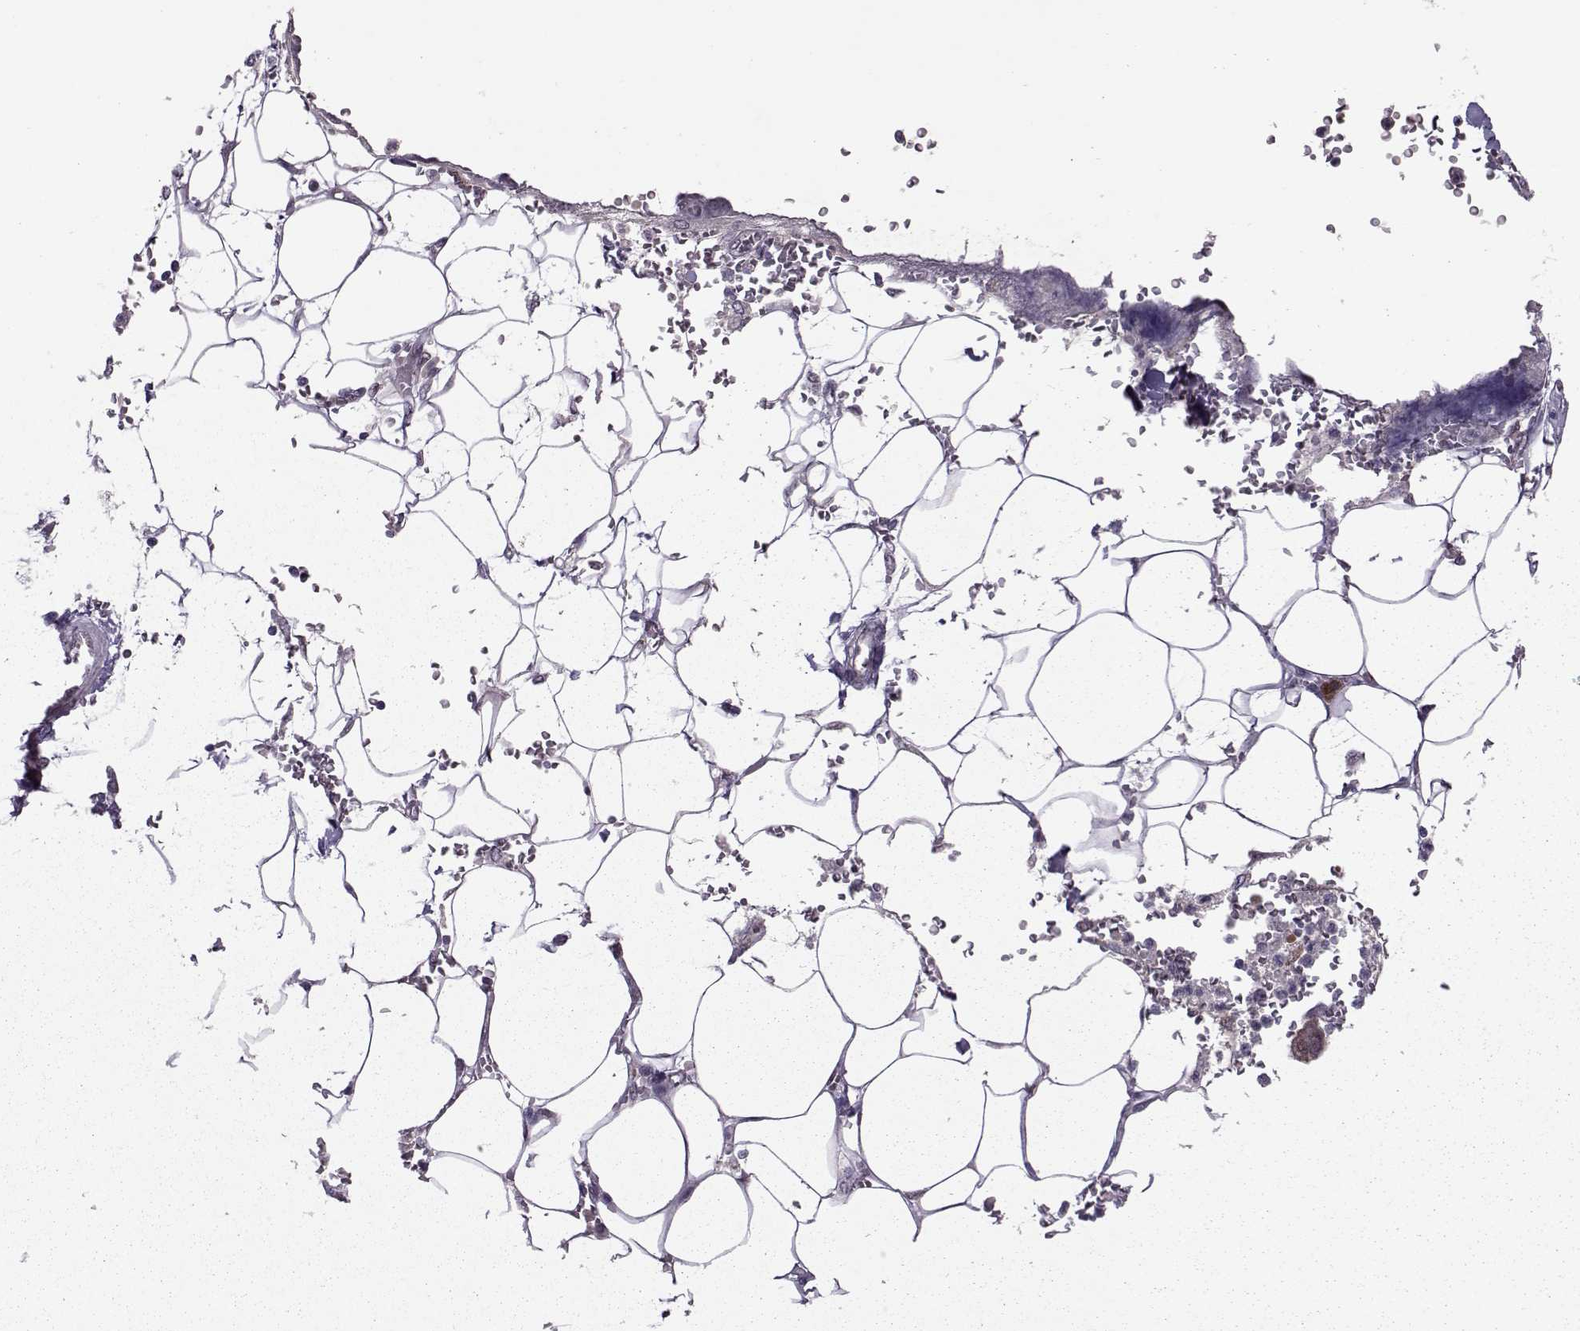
{"staining": {"intensity": "moderate", "quantity": "25%-75%", "location": "cytoplasmic/membranous,nuclear"}, "tissue": "pancreatic cancer", "cell_type": "Tumor cells", "image_type": "cancer", "snomed": [{"axis": "morphology", "description": "Adenocarcinoma, NOS"}, {"axis": "topography", "description": "Pancreas"}], "caption": "Immunohistochemistry of adenocarcinoma (pancreatic) displays medium levels of moderate cytoplasmic/membranous and nuclear staining in about 25%-75% of tumor cells.", "gene": "CDK4", "patient": {"sex": "female", "age": 61}}